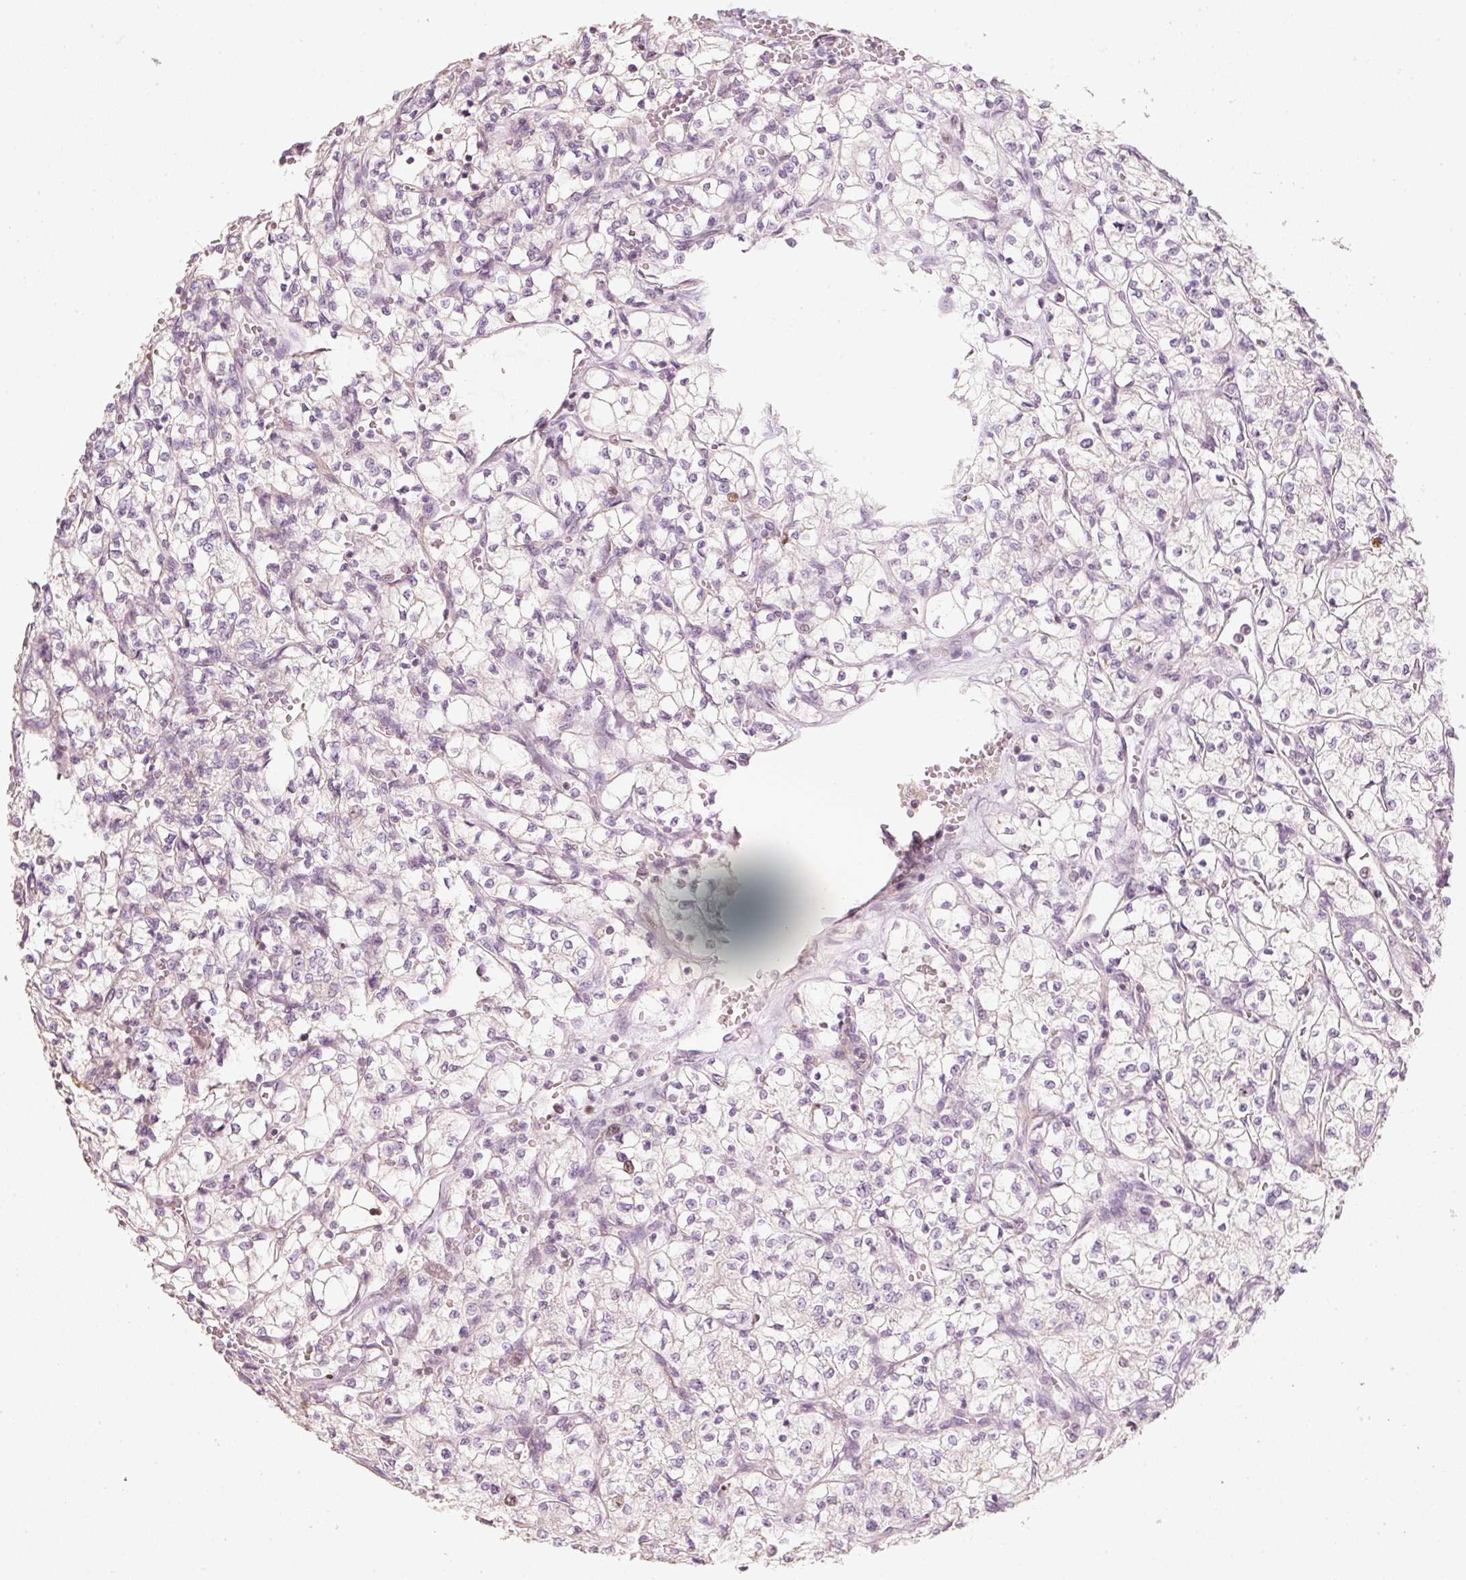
{"staining": {"intensity": "negative", "quantity": "none", "location": "none"}, "tissue": "renal cancer", "cell_type": "Tumor cells", "image_type": "cancer", "snomed": [{"axis": "morphology", "description": "Adenocarcinoma, NOS"}, {"axis": "topography", "description": "Kidney"}], "caption": "The image demonstrates no staining of tumor cells in adenocarcinoma (renal).", "gene": "TREX2", "patient": {"sex": "female", "age": 64}}